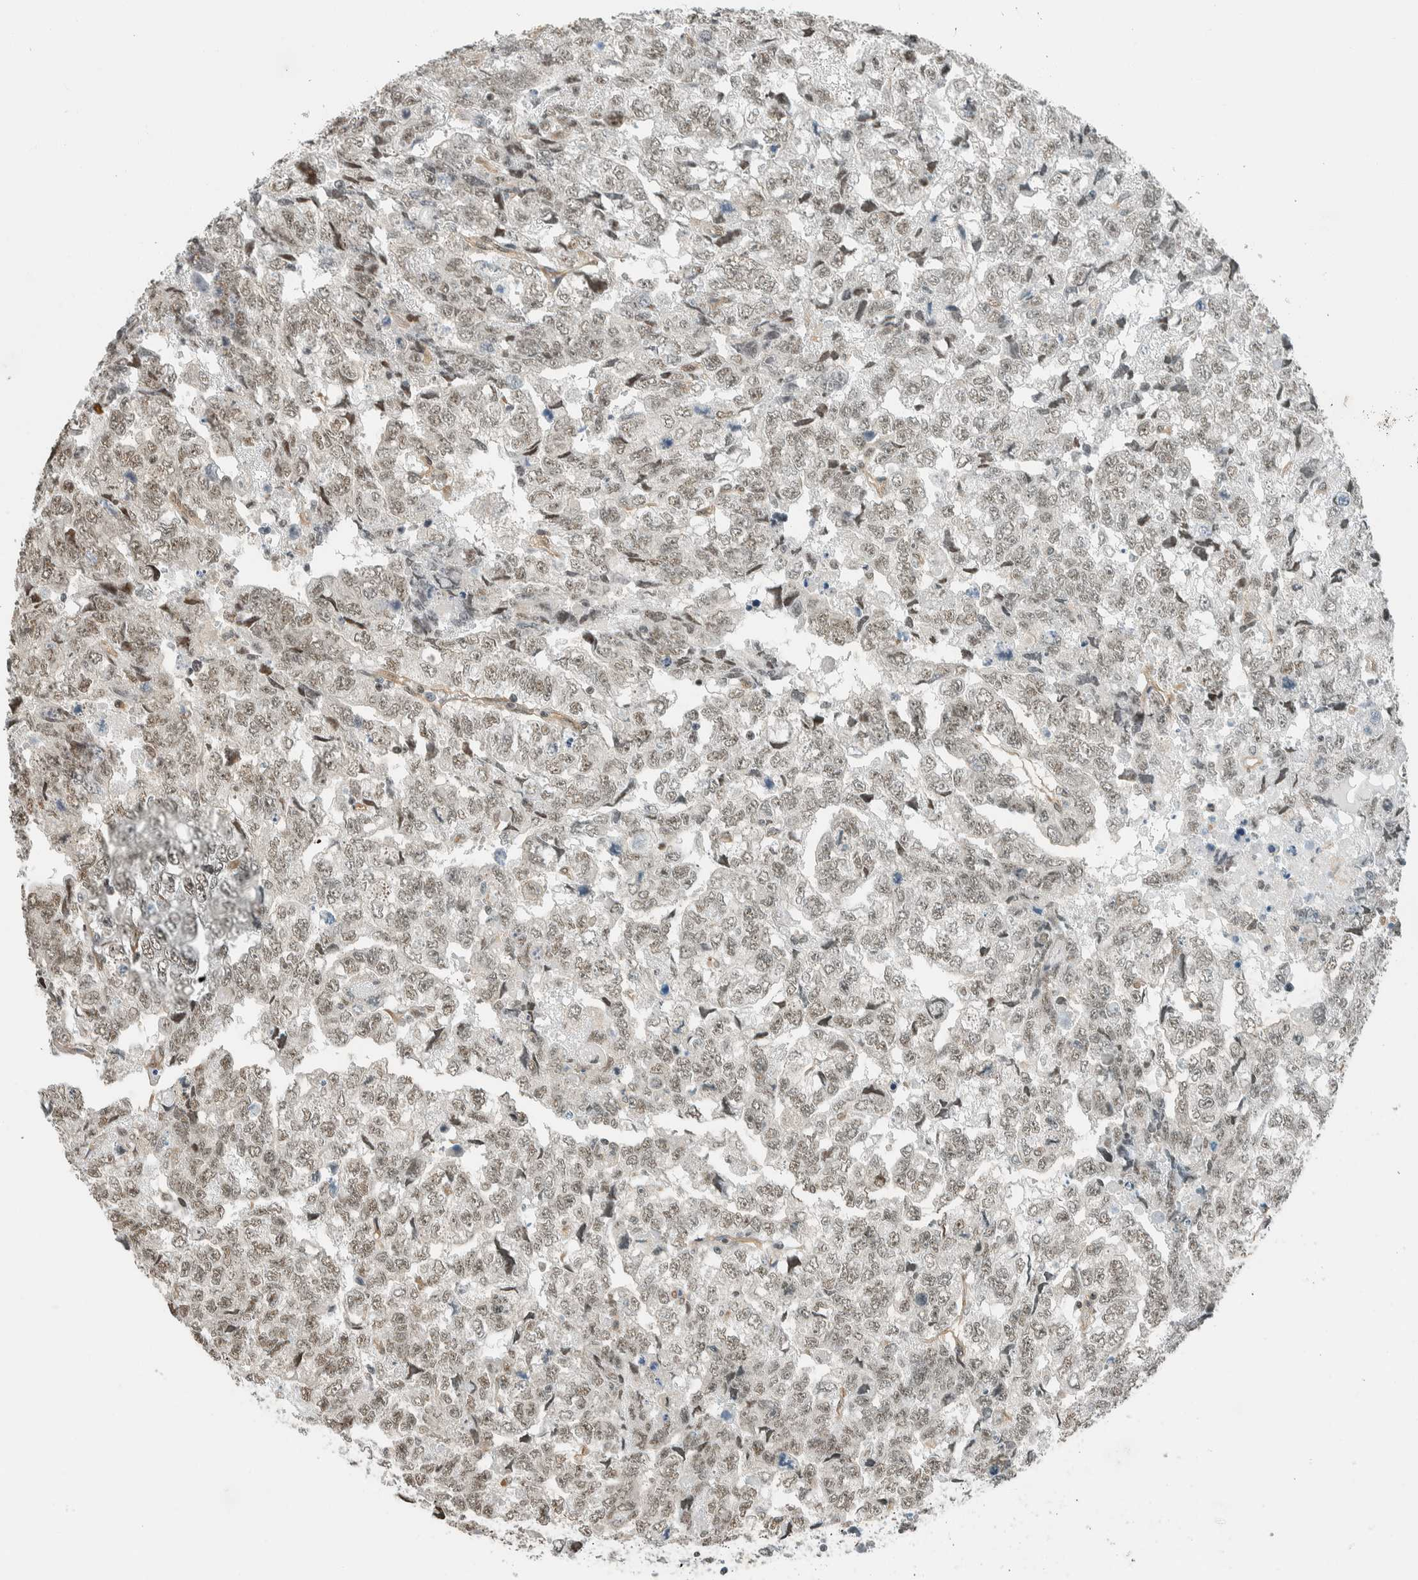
{"staining": {"intensity": "weak", "quantity": "25%-75%", "location": "nuclear"}, "tissue": "testis cancer", "cell_type": "Tumor cells", "image_type": "cancer", "snomed": [{"axis": "morphology", "description": "Carcinoma, Embryonal, NOS"}, {"axis": "topography", "description": "Testis"}], "caption": "Protein expression by immunohistochemistry (IHC) demonstrates weak nuclear positivity in about 25%-75% of tumor cells in testis cancer (embryonal carcinoma). (DAB (3,3'-diaminobenzidine) IHC with brightfield microscopy, high magnification).", "gene": "NIBAN2", "patient": {"sex": "male", "age": 36}}